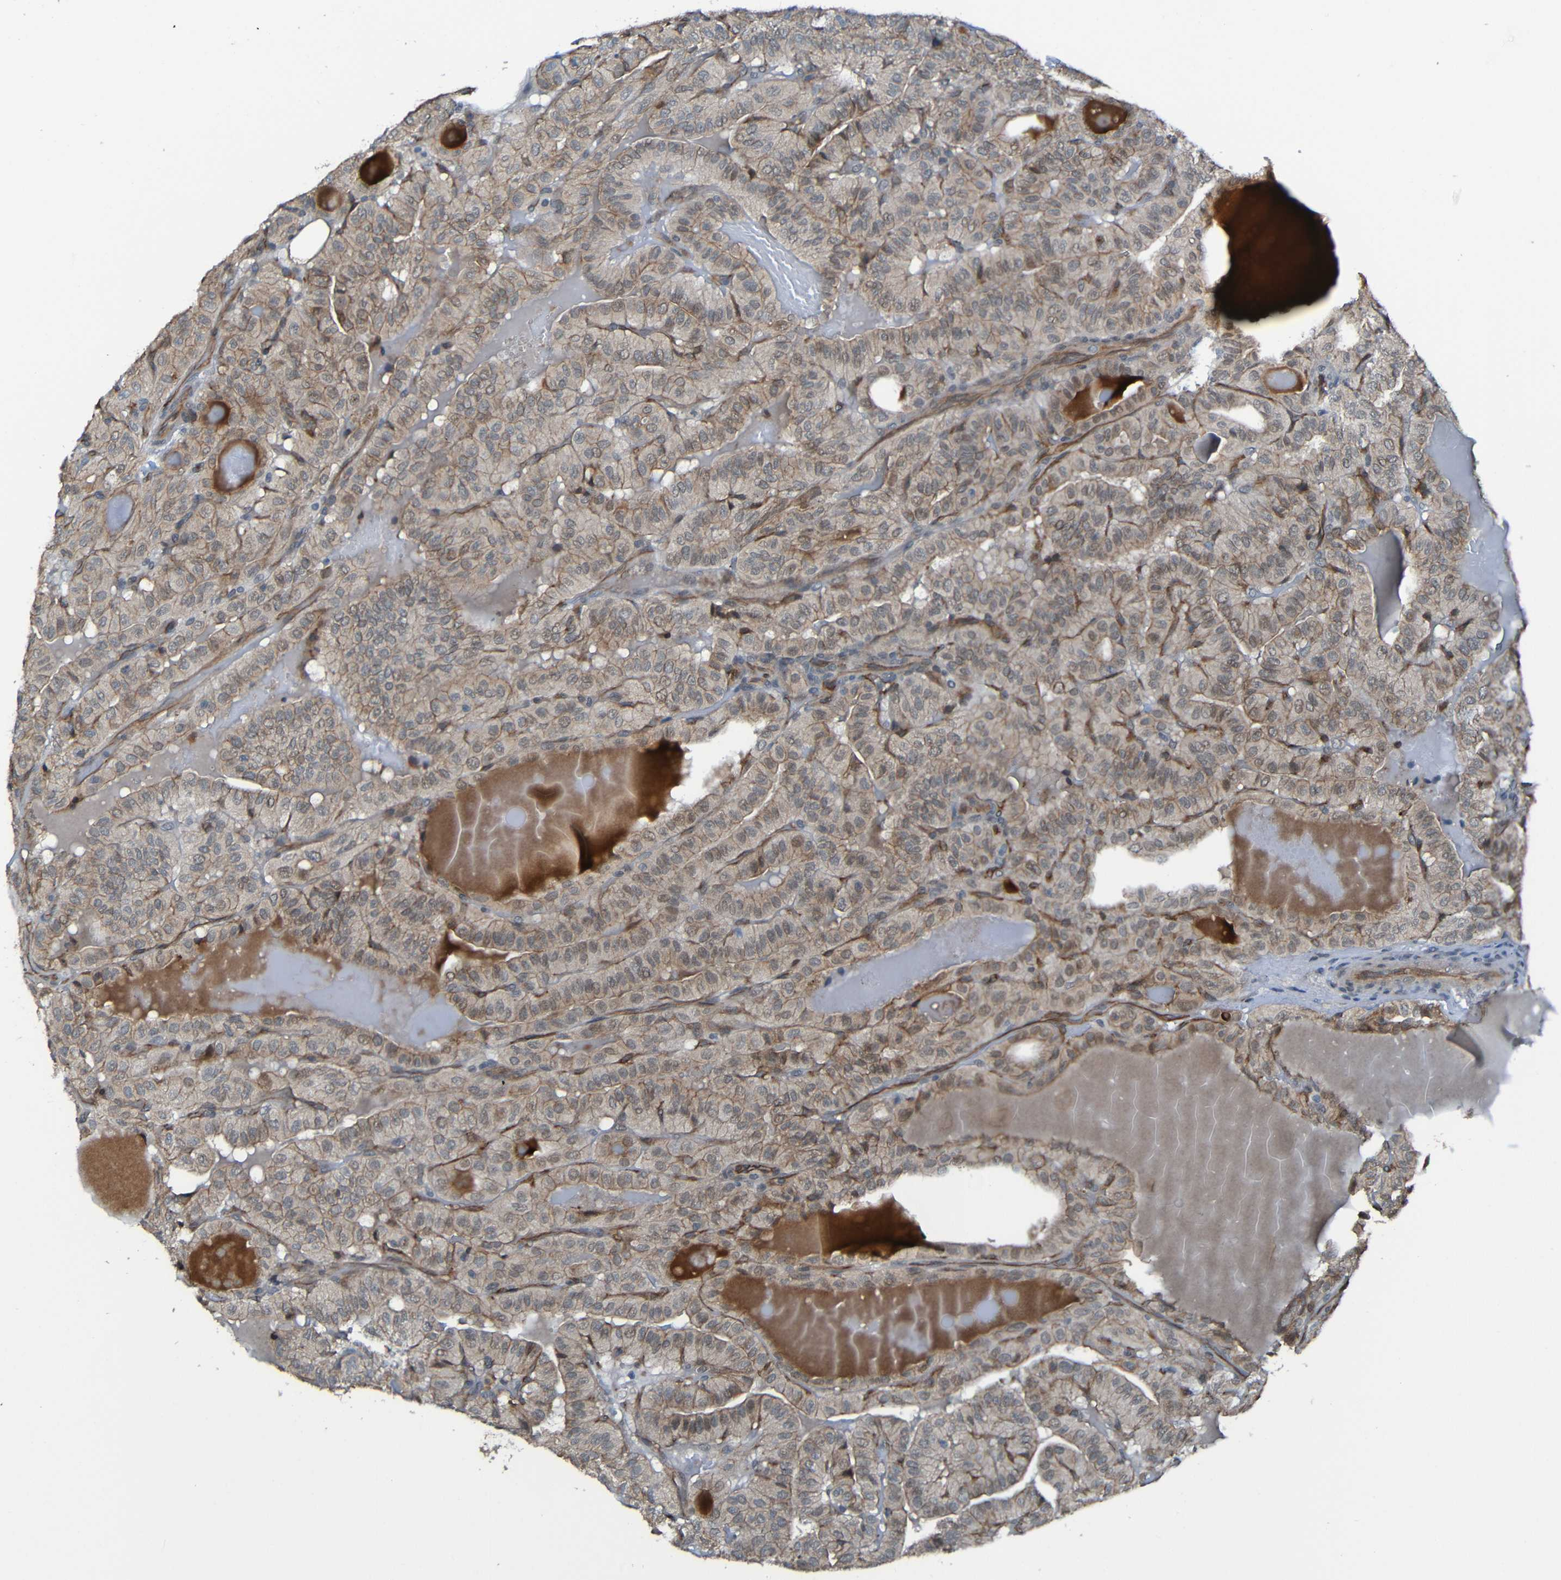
{"staining": {"intensity": "weak", "quantity": ">75%", "location": "cytoplasmic/membranous"}, "tissue": "thyroid cancer", "cell_type": "Tumor cells", "image_type": "cancer", "snomed": [{"axis": "morphology", "description": "Papillary adenocarcinoma, NOS"}, {"axis": "topography", "description": "Thyroid gland"}], "caption": "Immunohistochemistry (IHC) photomicrograph of thyroid papillary adenocarcinoma stained for a protein (brown), which reveals low levels of weak cytoplasmic/membranous expression in approximately >75% of tumor cells.", "gene": "LGR5", "patient": {"sex": "male", "age": 77}}